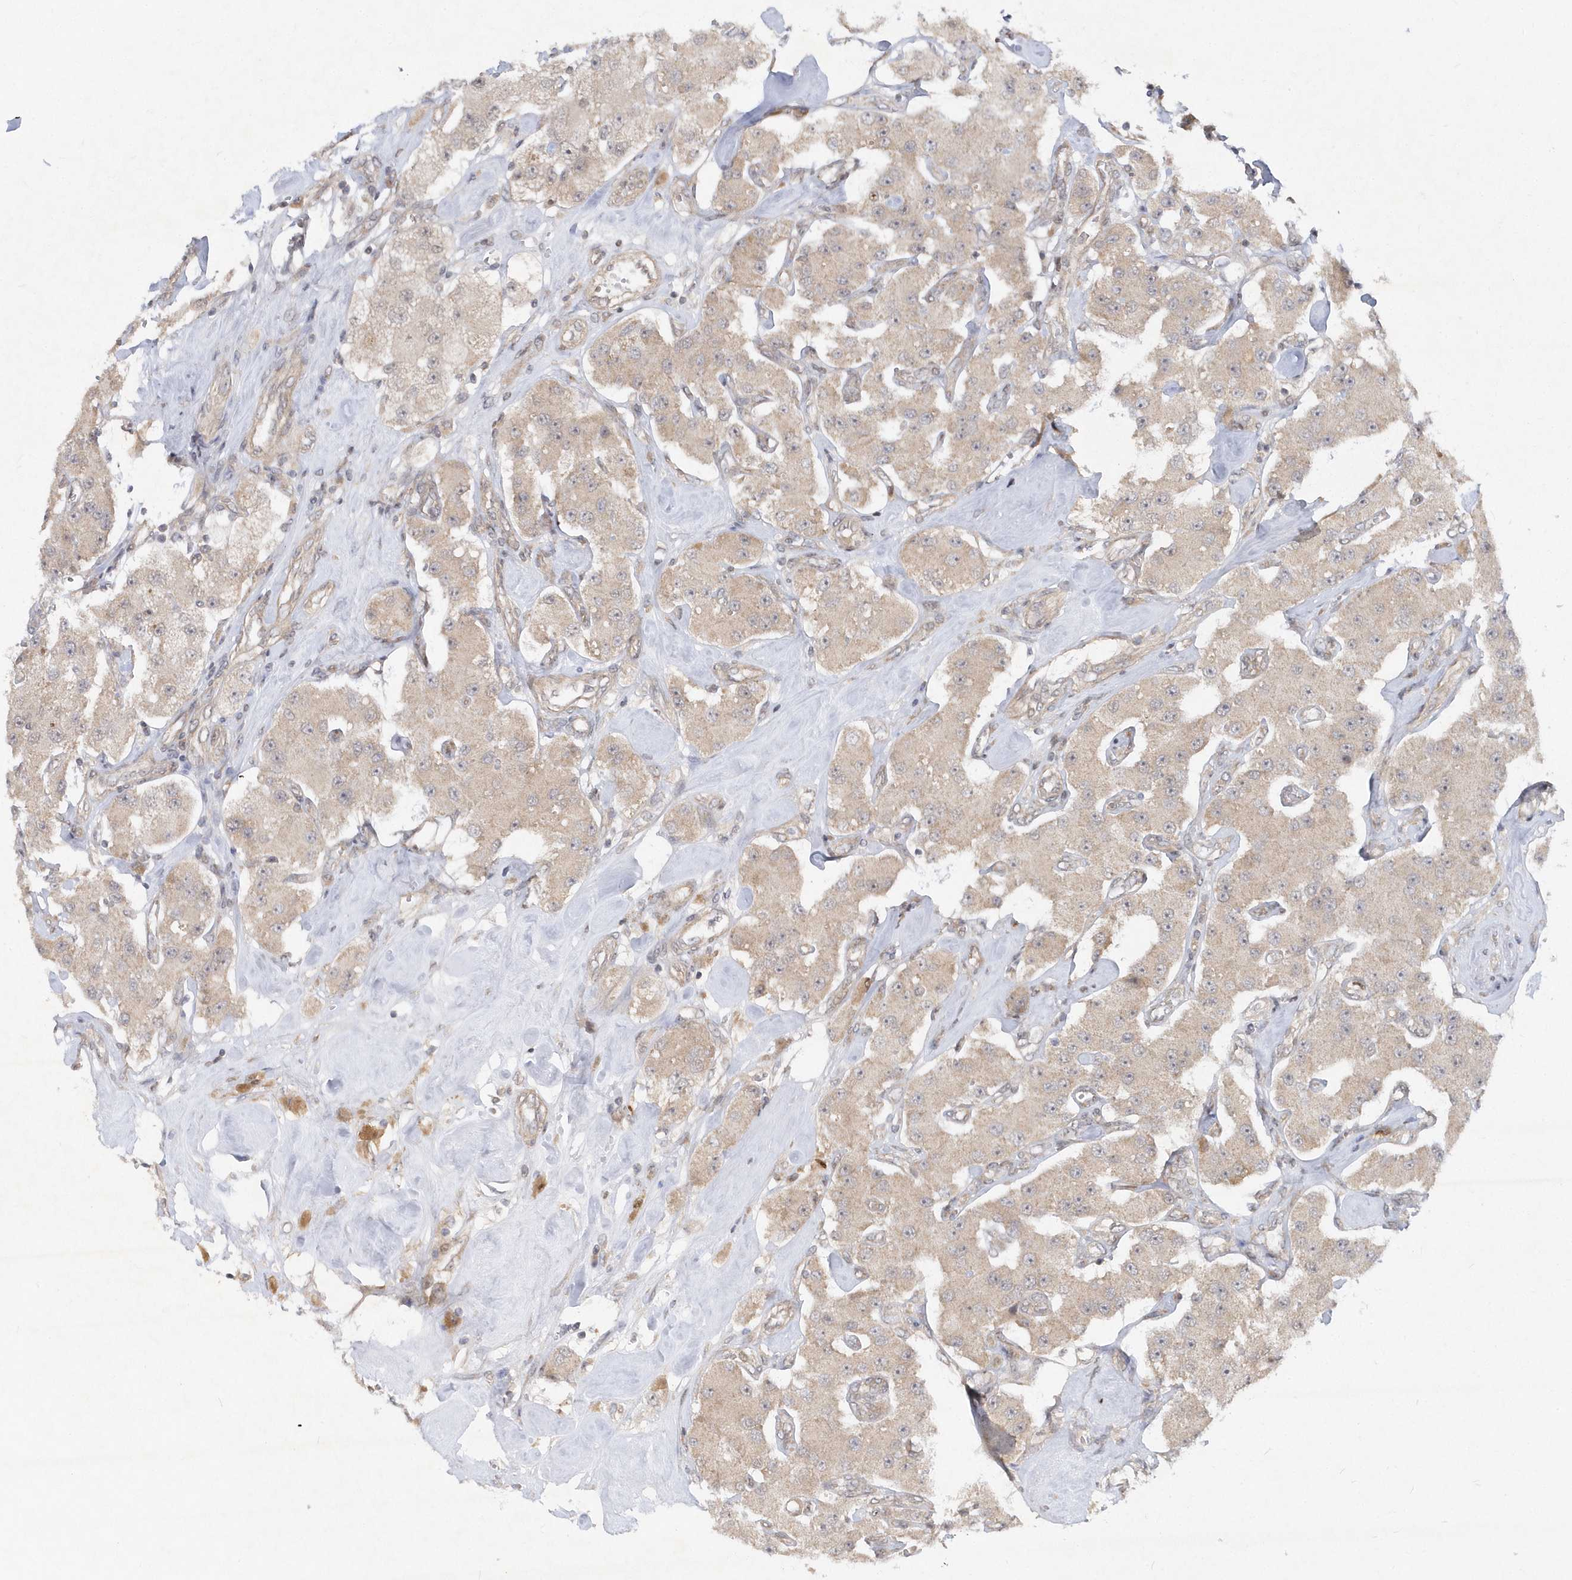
{"staining": {"intensity": "weak", "quantity": "<25%", "location": "cytoplasmic/membranous"}, "tissue": "carcinoid", "cell_type": "Tumor cells", "image_type": "cancer", "snomed": [{"axis": "morphology", "description": "Carcinoid, malignant, NOS"}, {"axis": "topography", "description": "Pancreas"}], "caption": "This is an IHC micrograph of human carcinoid. There is no positivity in tumor cells.", "gene": "MXI1", "patient": {"sex": "male", "age": 41}}